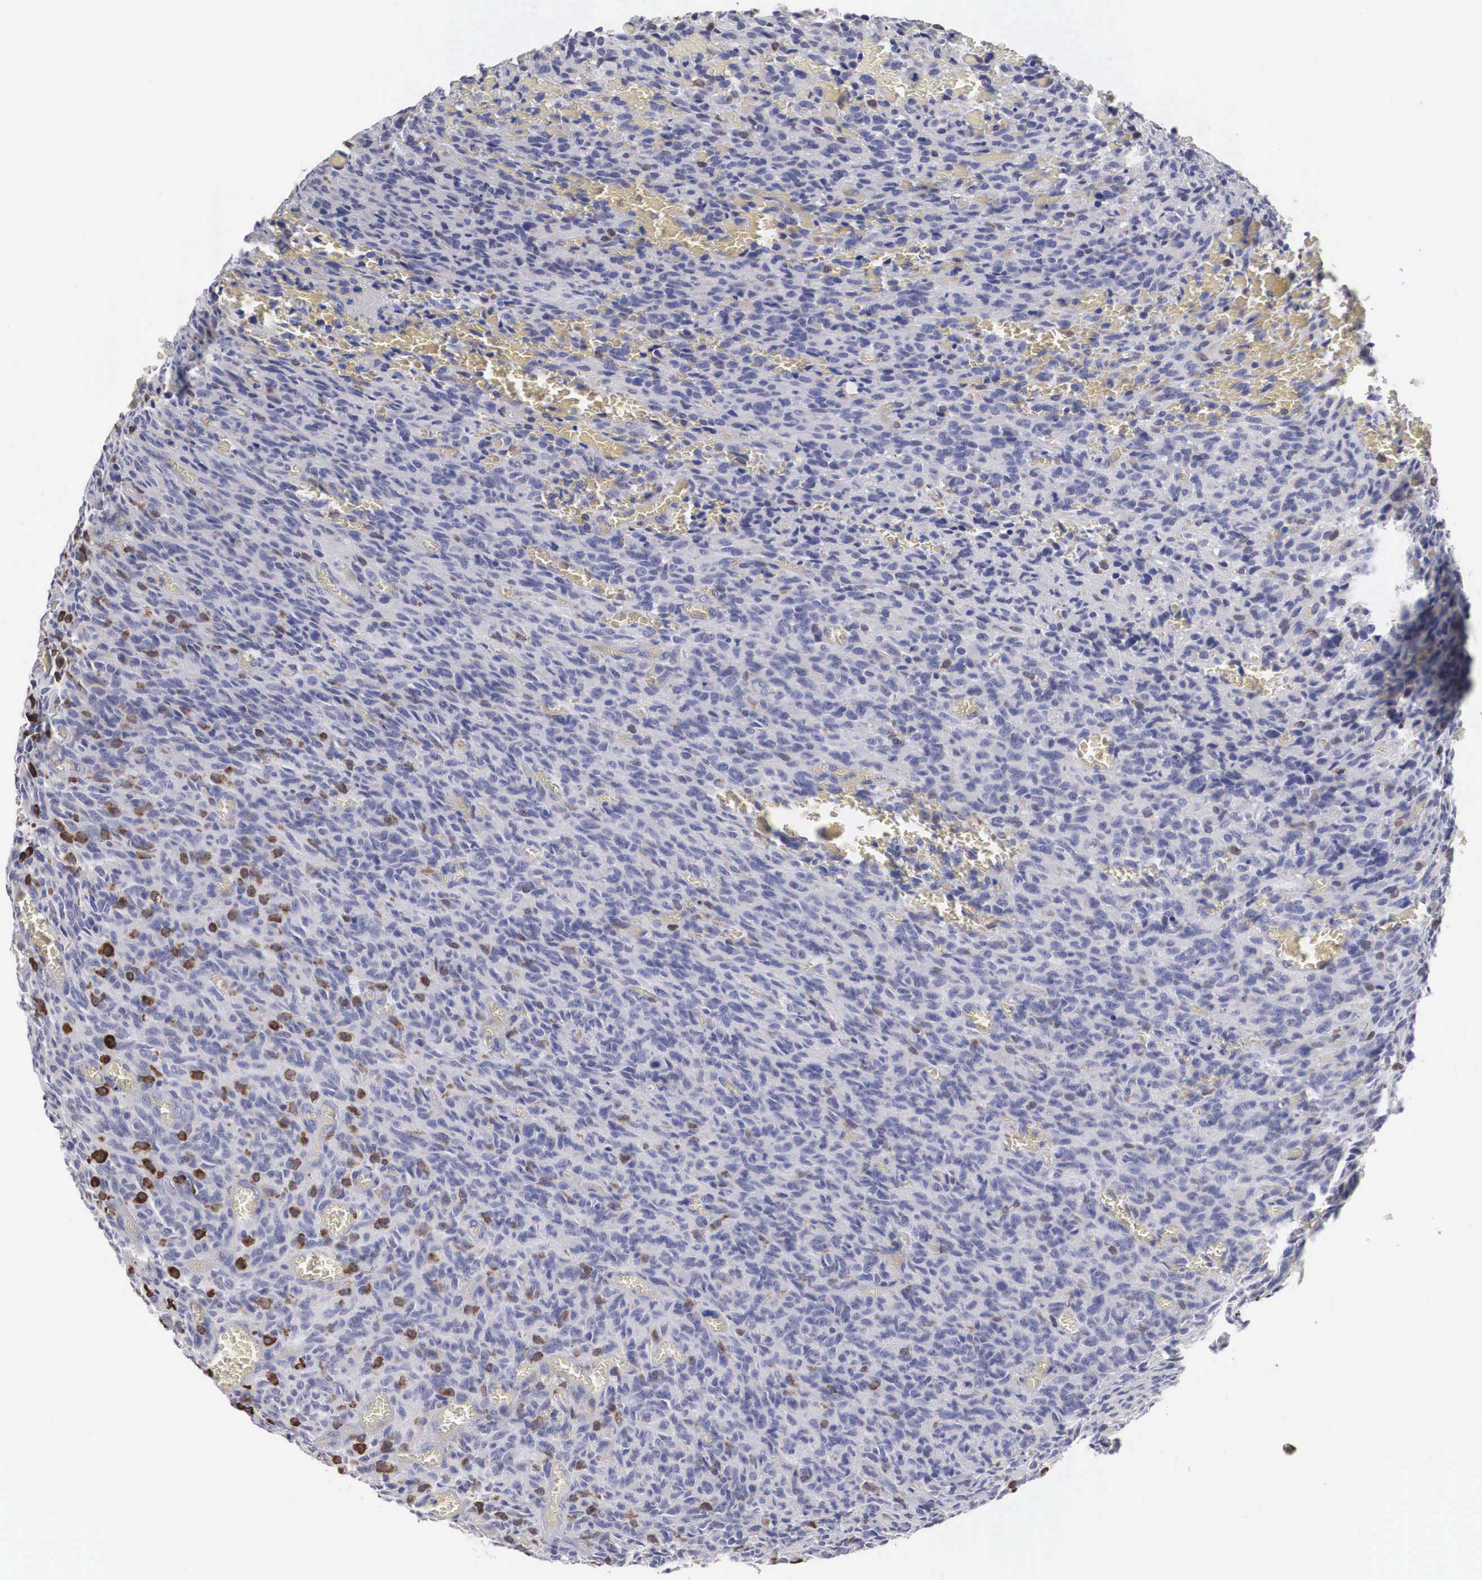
{"staining": {"intensity": "moderate", "quantity": "<25%", "location": "cytoplasmic/membranous,nuclear"}, "tissue": "glioma", "cell_type": "Tumor cells", "image_type": "cancer", "snomed": [{"axis": "morphology", "description": "Glioma, malignant, High grade"}, {"axis": "topography", "description": "Brain"}], "caption": "The photomicrograph reveals a brown stain indicating the presence of a protein in the cytoplasmic/membranous and nuclear of tumor cells in malignant glioma (high-grade). Using DAB (brown) and hematoxylin (blue) stains, captured at high magnification using brightfield microscopy.", "gene": "HMOX1", "patient": {"sex": "male", "age": 56}}